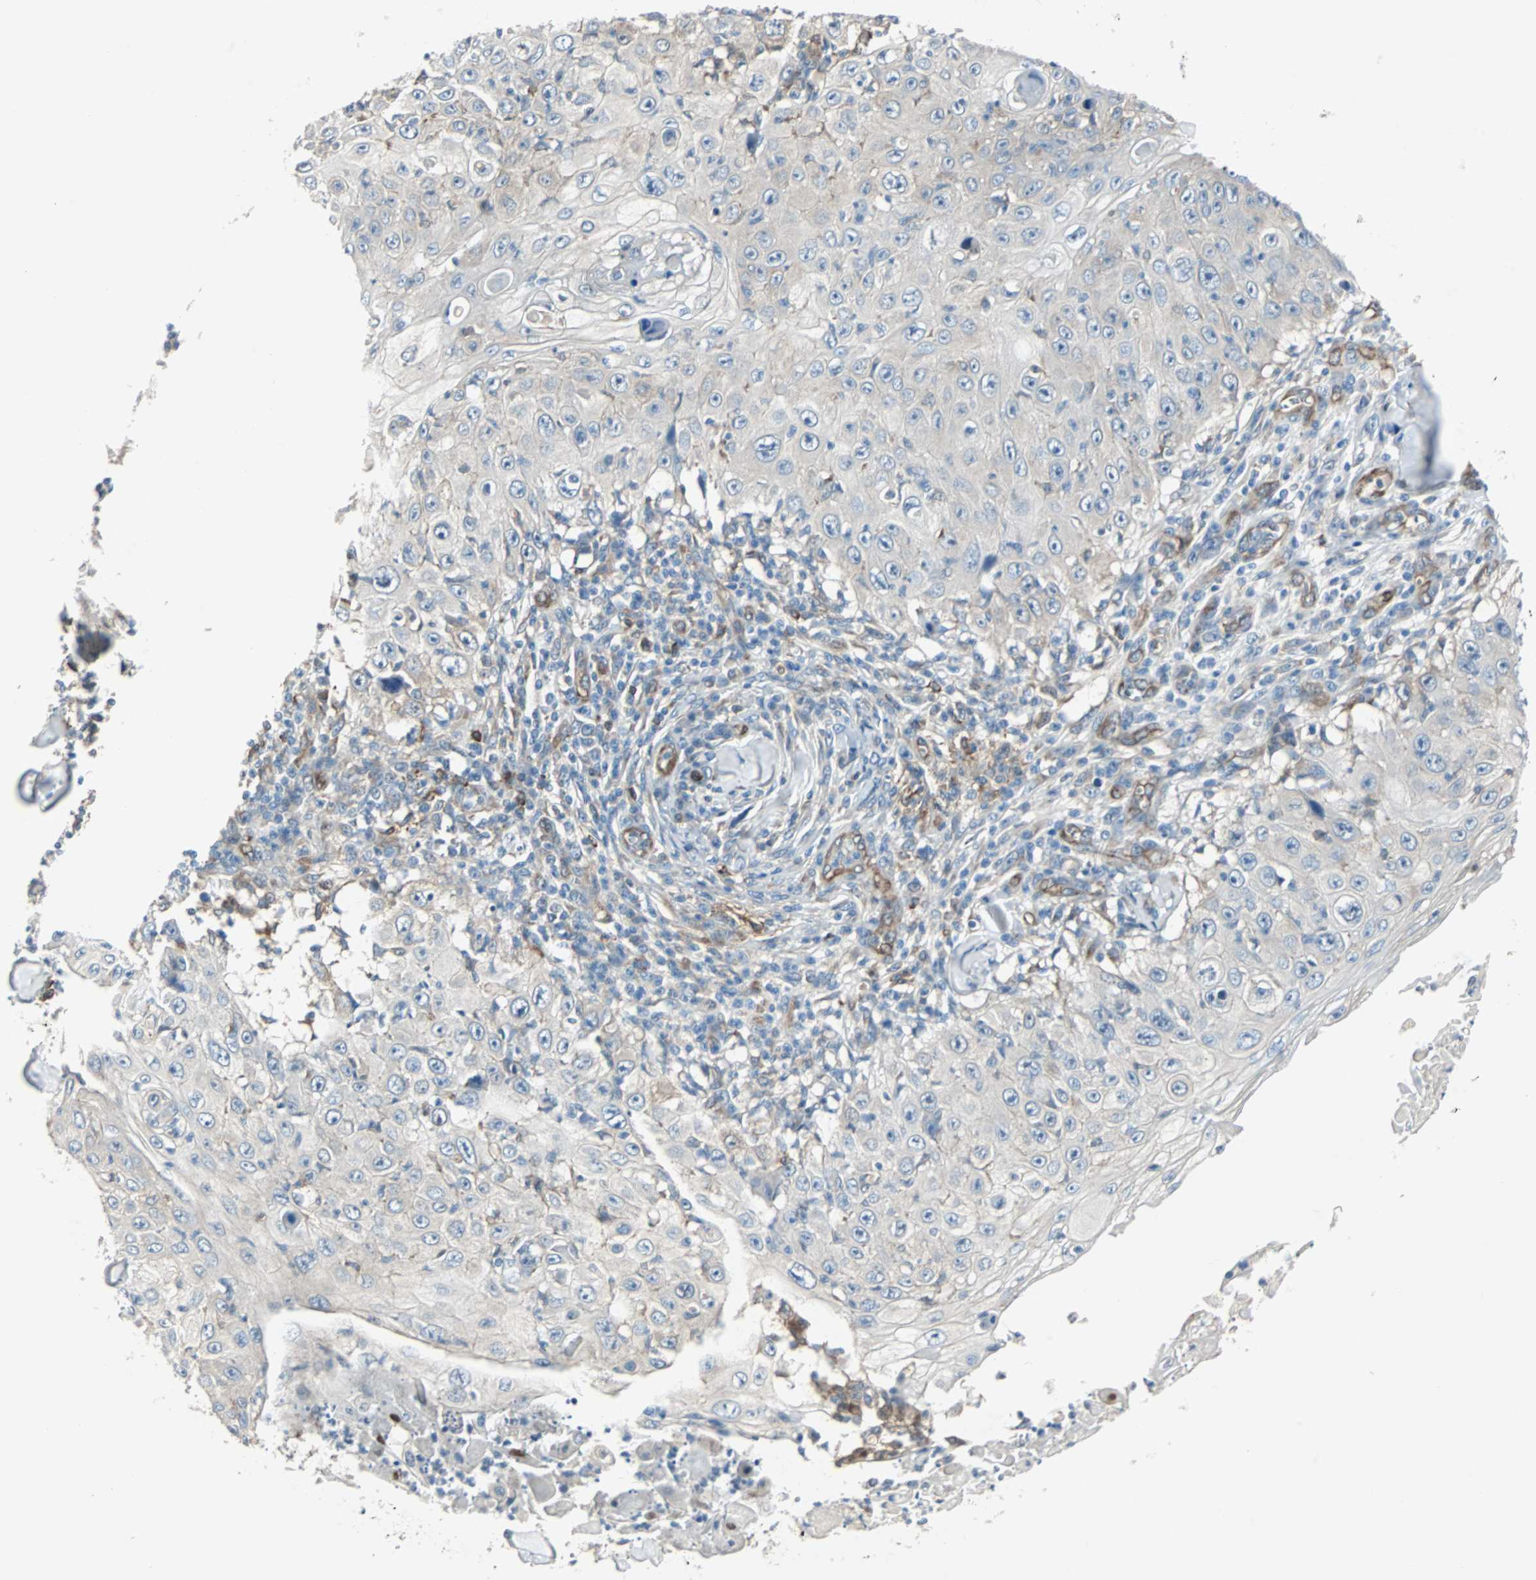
{"staining": {"intensity": "weak", "quantity": "25%-75%", "location": "cytoplasmic/membranous"}, "tissue": "skin cancer", "cell_type": "Tumor cells", "image_type": "cancer", "snomed": [{"axis": "morphology", "description": "Squamous cell carcinoma, NOS"}, {"axis": "topography", "description": "Skin"}], "caption": "Skin cancer stained with a brown dye reveals weak cytoplasmic/membranous positive staining in about 25%-75% of tumor cells.", "gene": "SWAP70", "patient": {"sex": "male", "age": 86}}